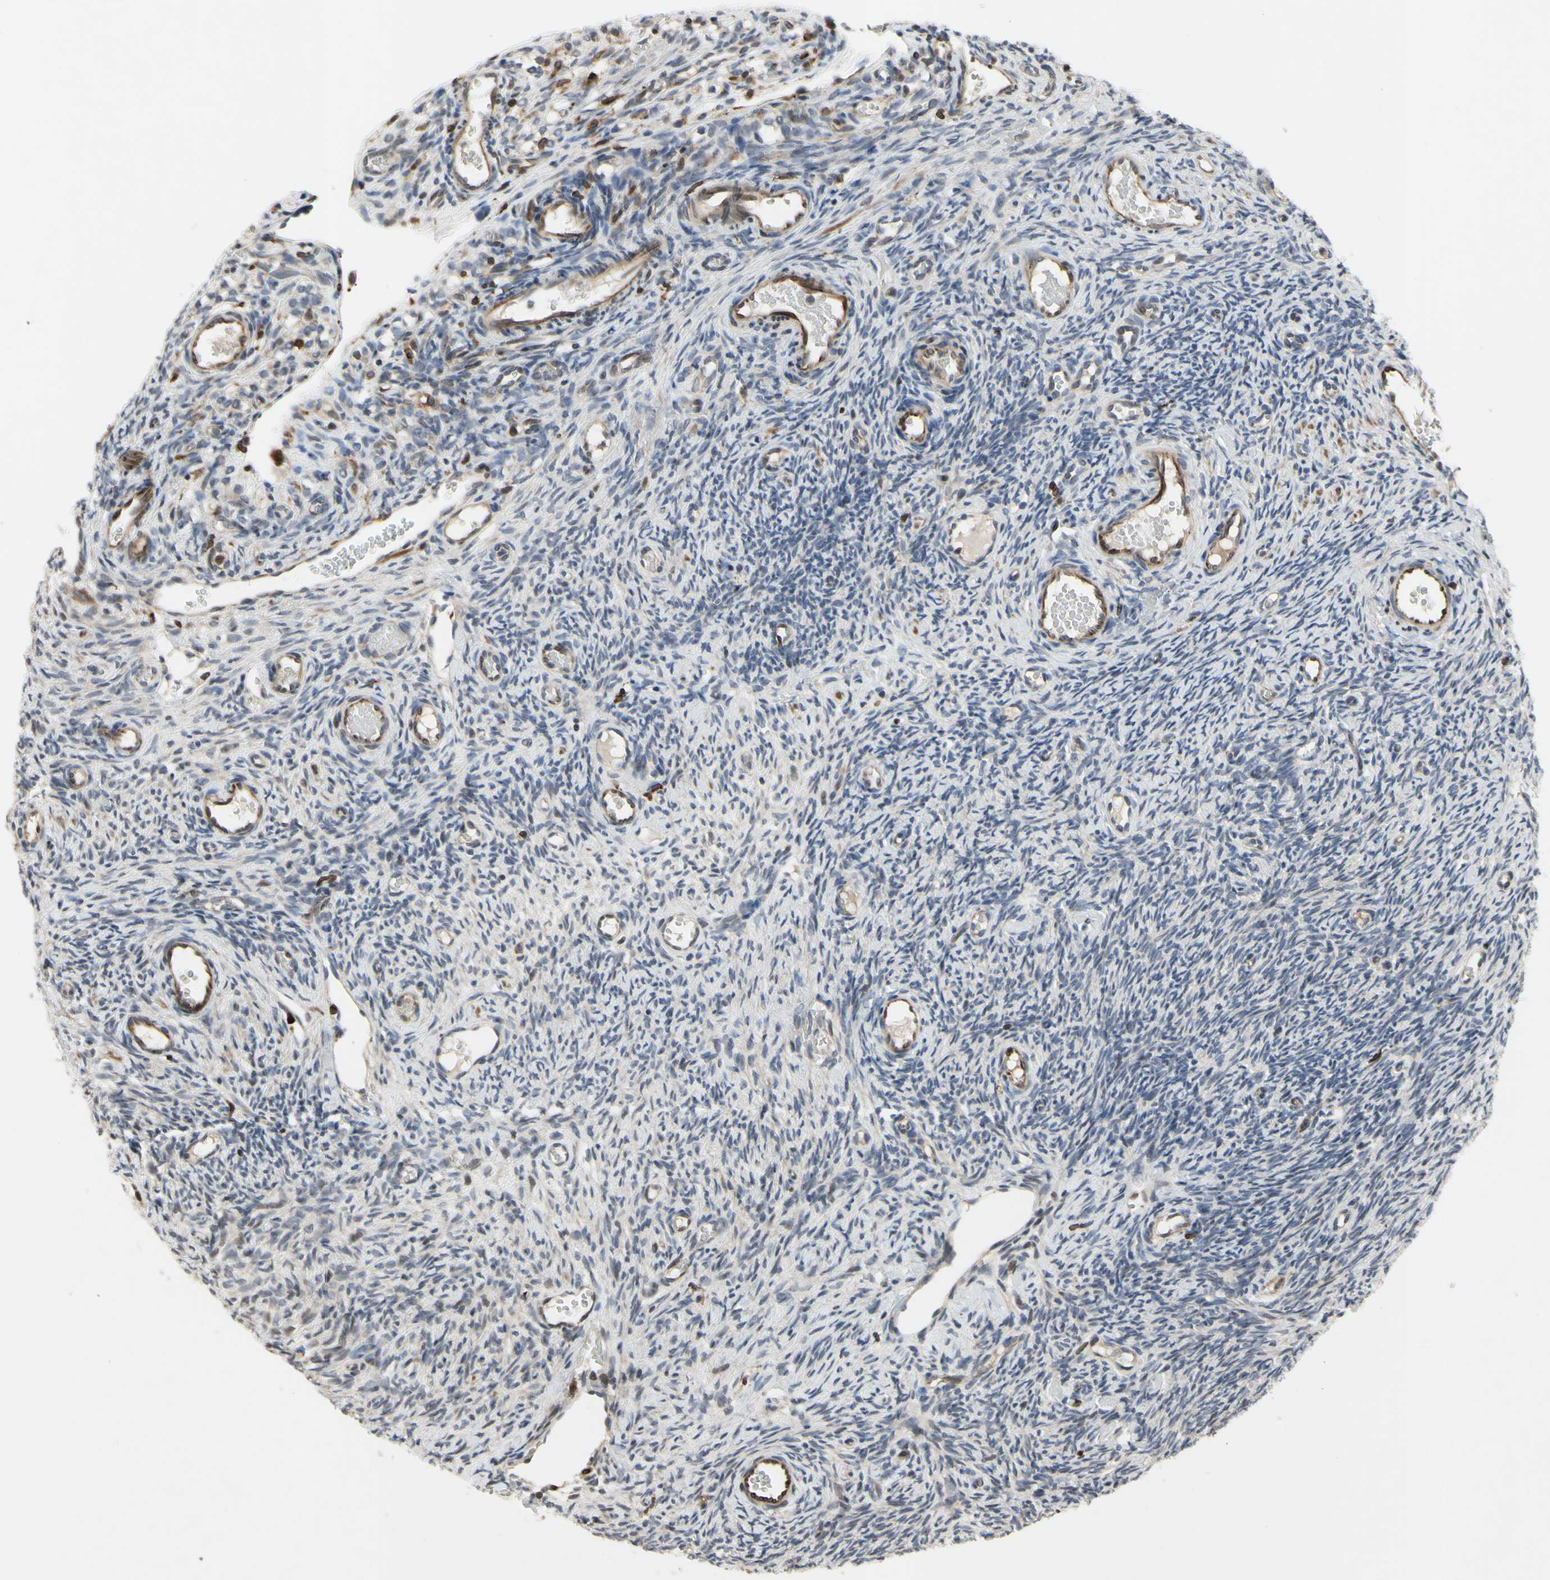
{"staining": {"intensity": "negative", "quantity": "none", "location": "none"}, "tissue": "ovary", "cell_type": "Follicle cells", "image_type": "normal", "snomed": [{"axis": "morphology", "description": "Normal tissue, NOS"}, {"axis": "topography", "description": "Ovary"}], "caption": "Immunohistochemical staining of normal human ovary displays no significant expression in follicle cells.", "gene": "PLXNA2", "patient": {"sex": "female", "age": 35}}